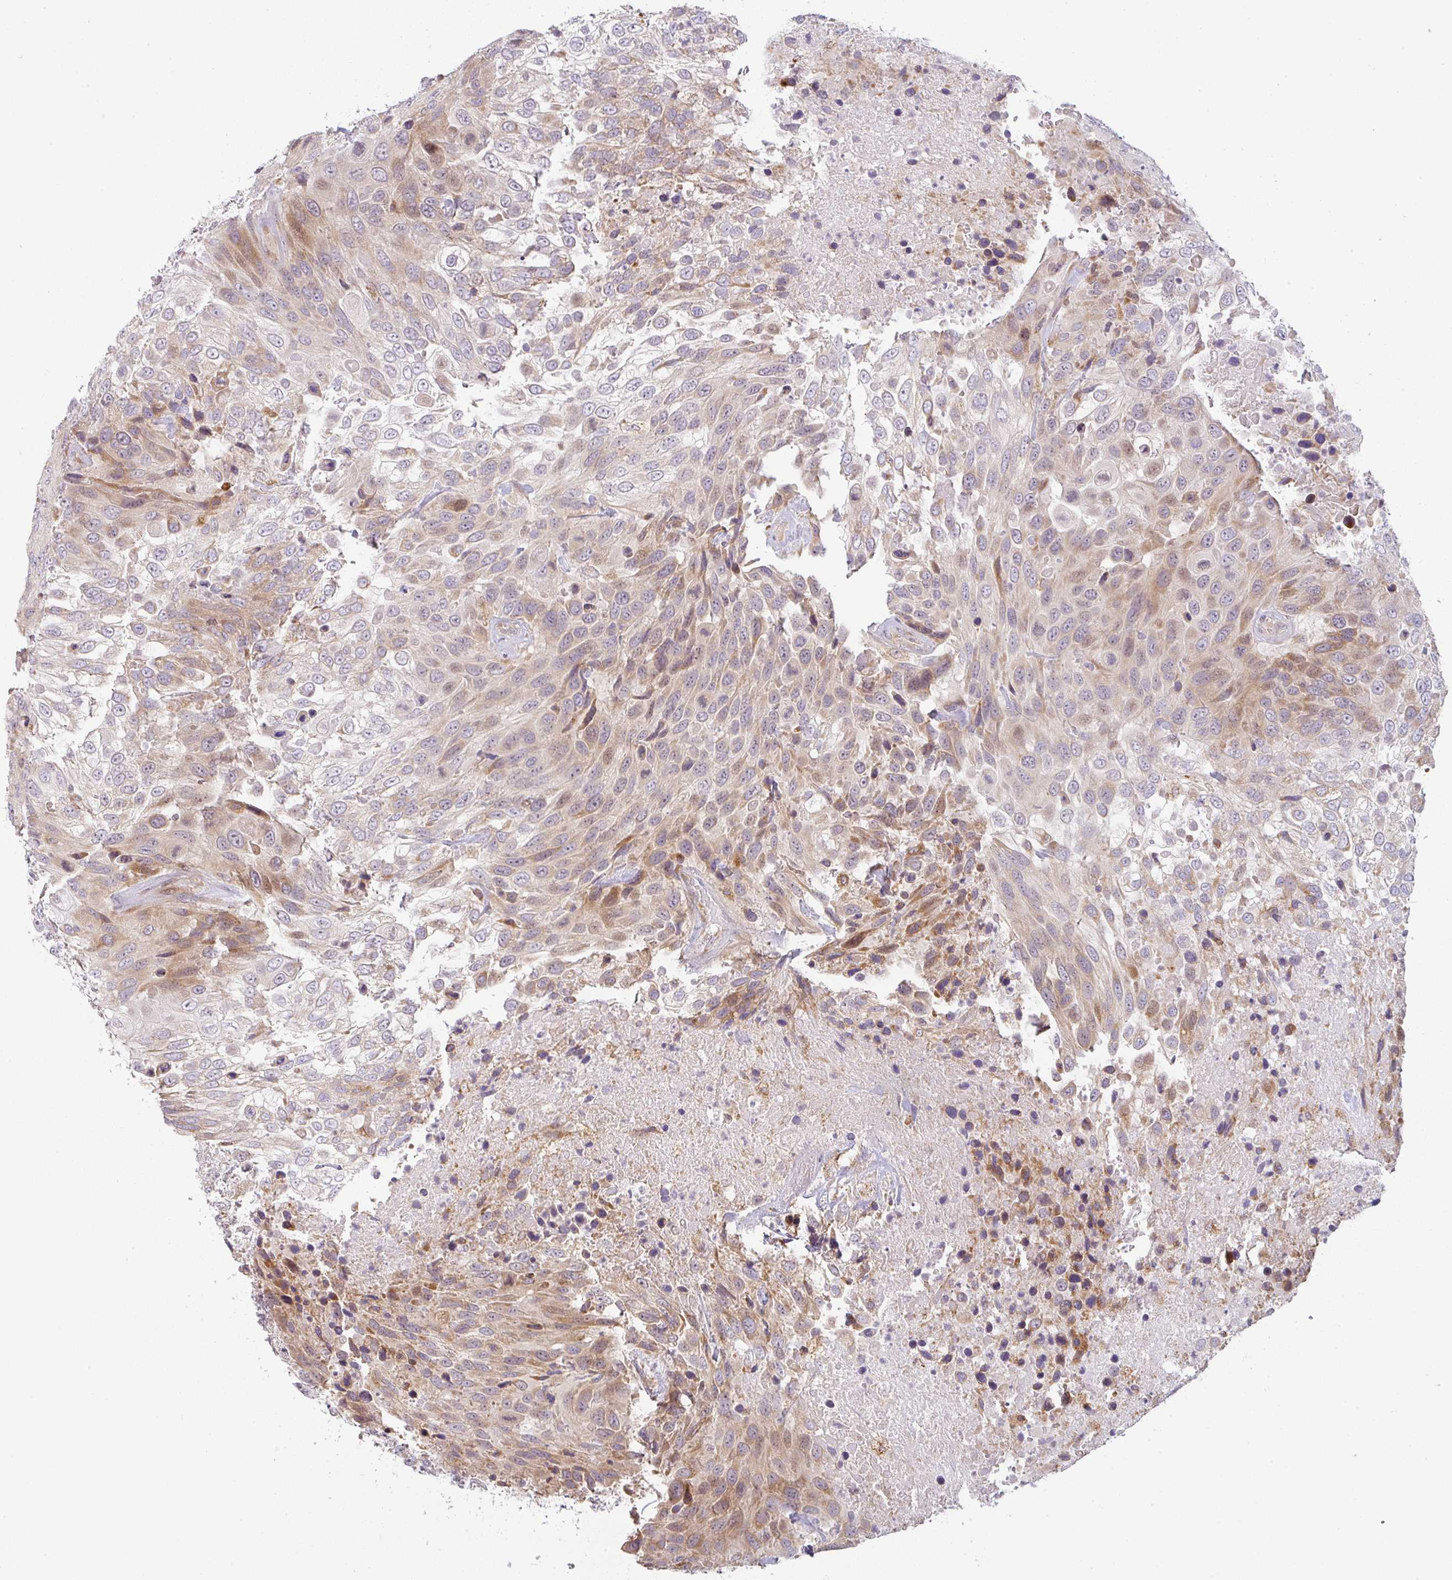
{"staining": {"intensity": "moderate", "quantity": ">75%", "location": "cytoplasmic/membranous,nuclear"}, "tissue": "urothelial cancer", "cell_type": "Tumor cells", "image_type": "cancer", "snomed": [{"axis": "morphology", "description": "Urothelial carcinoma, High grade"}, {"axis": "topography", "description": "Urinary bladder"}], "caption": "Immunohistochemical staining of urothelial cancer reveals medium levels of moderate cytoplasmic/membranous and nuclear protein positivity in about >75% of tumor cells. The protein is shown in brown color, while the nuclei are stained blue.", "gene": "MOB1A", "patient": {"sex": "female", "age": 70}}